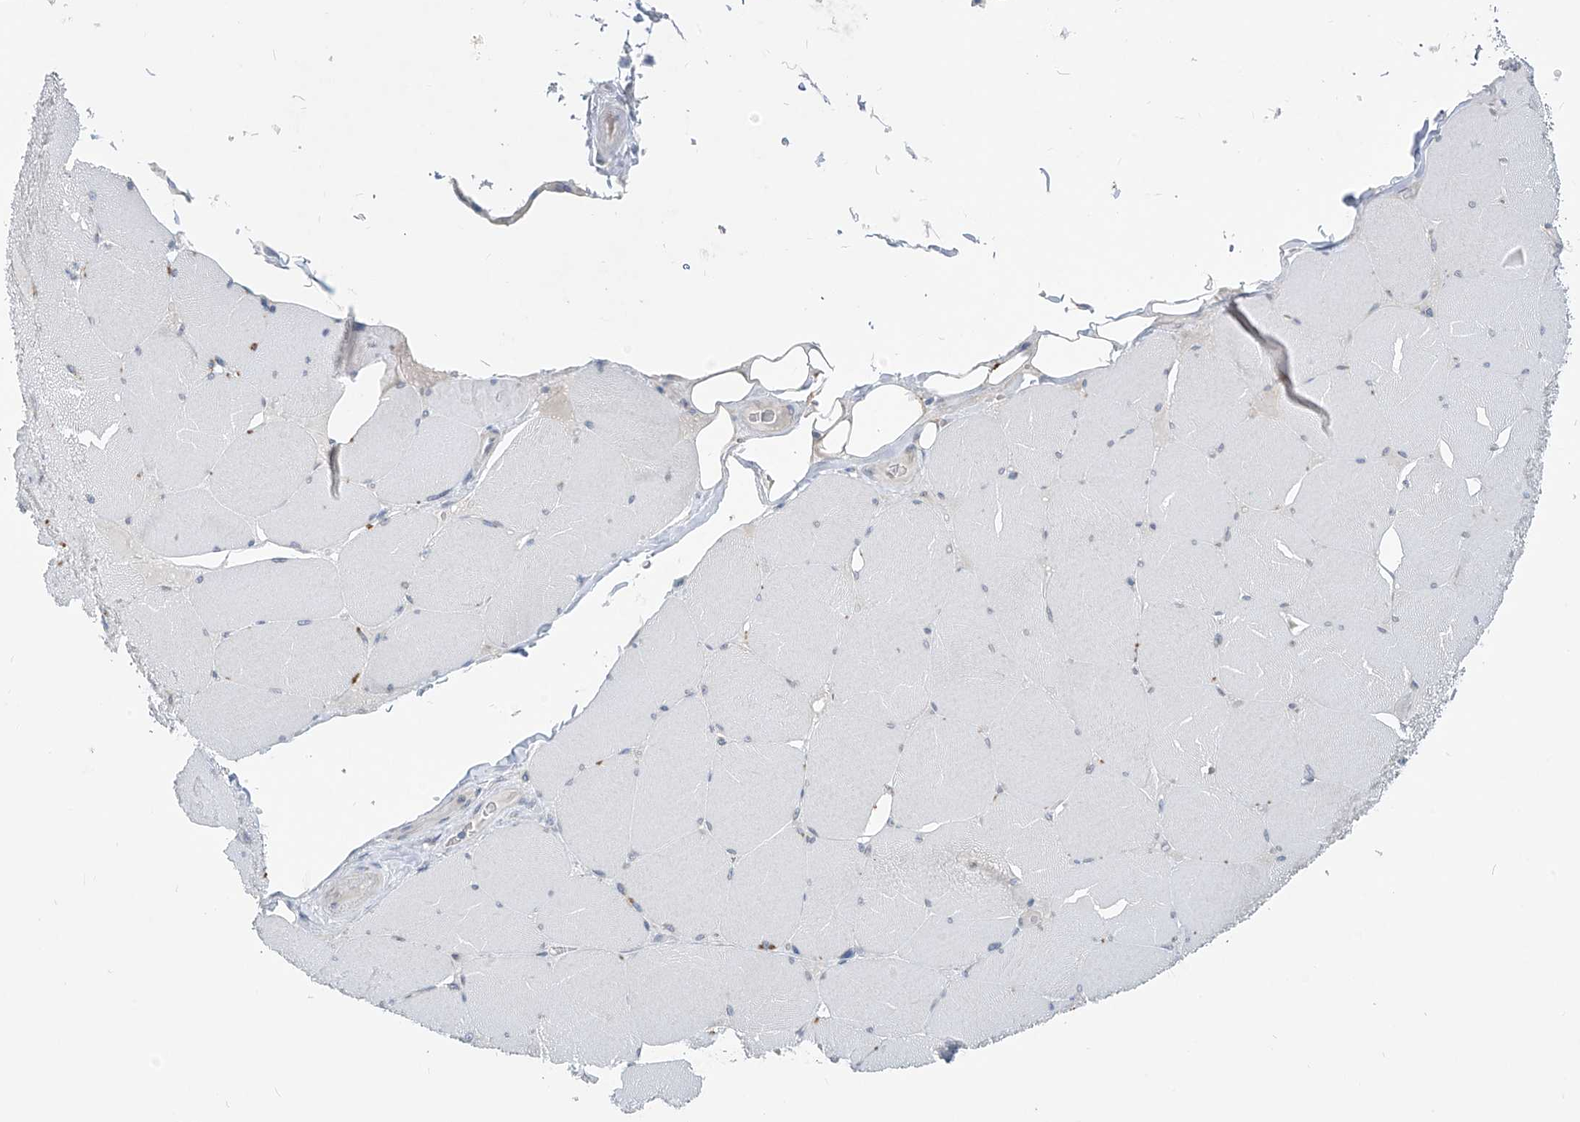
{"staining": {"intensity": "negative", "quantity": "none", "location": "none"}, "tissue": "skeletal muscle", "cell_type": "Myocytes", "image_type": "normal", "snomed": [{"axis": "morphology", "description": "Normal tissue, NOS"}, {"axis": "topography", "description": "Skeletal muscle"}, {"axis": "topography", "description": "Head-Neck"}], "caption": "Immunohistochemical staining of unremarkable human skeletal muscle shows no significant positivity in myocytes.", "gene": "KRTAP25", "patient": {"sex": "male", "age": 66}}